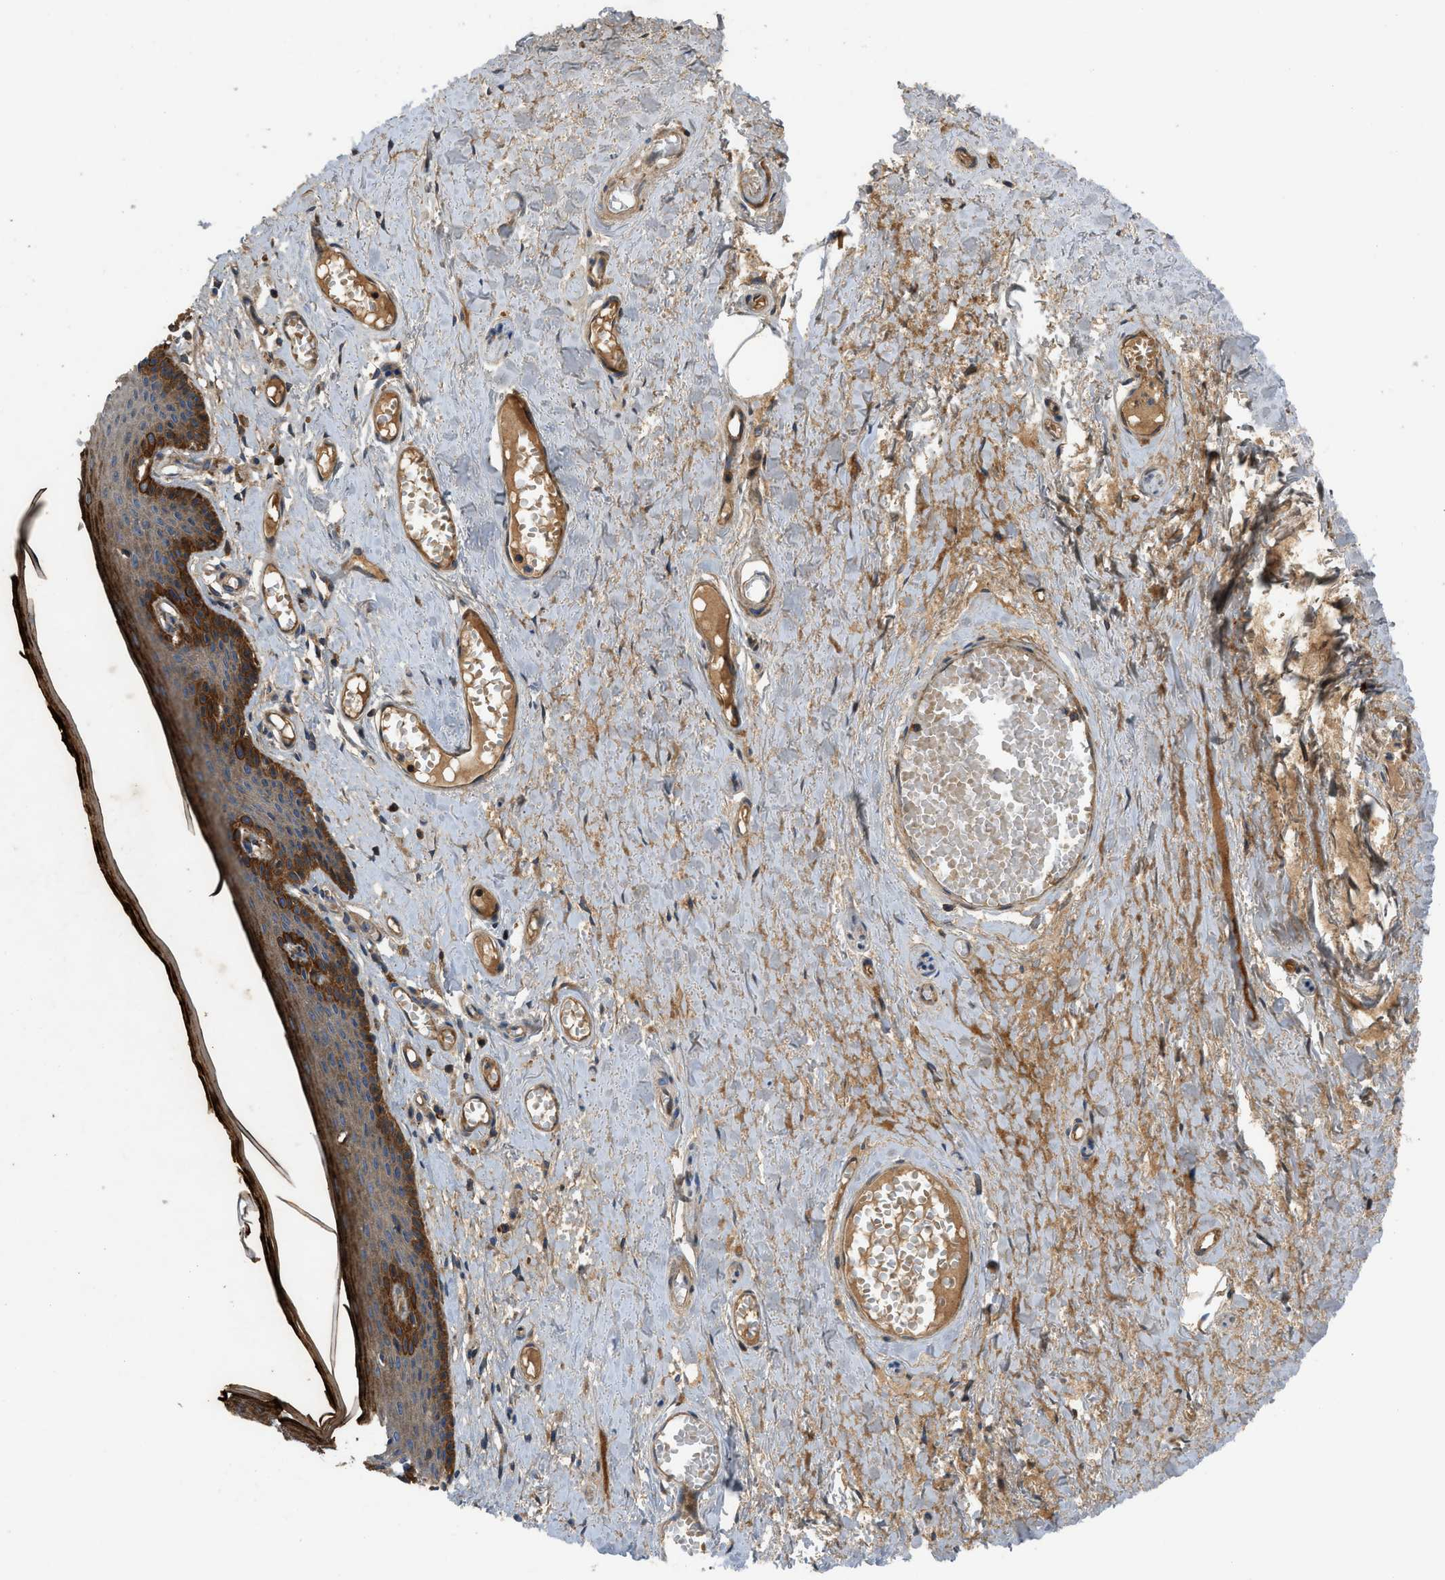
{"staining": {"intensity": "strong", "quantity": "25%-75%", "location": "cytoplasmic/membranous"}, "tissue": "skin", "cell_type": "Epidermal cells", "image_type": "normal", "snomed": [{"axis": "morphology", "description": "Normal tissue, NOS"}, {"axis": "topography", "description": "Adipose tissue"}, {"axis": "topography", "description": "Vascular tissue"}, {"axis": "topography", "description": "Anal"}, {"axis": "topography", "description": "Peripheral nerve tissue"}], "caption": "This is a micrograph of immunohistochemistry staining of benign skin, which shows strong positivity in the cytoplasmic/membranous of epidermal cells.", "gene": "CNNM3", "patient": {"sex": "female", "age": 54}}